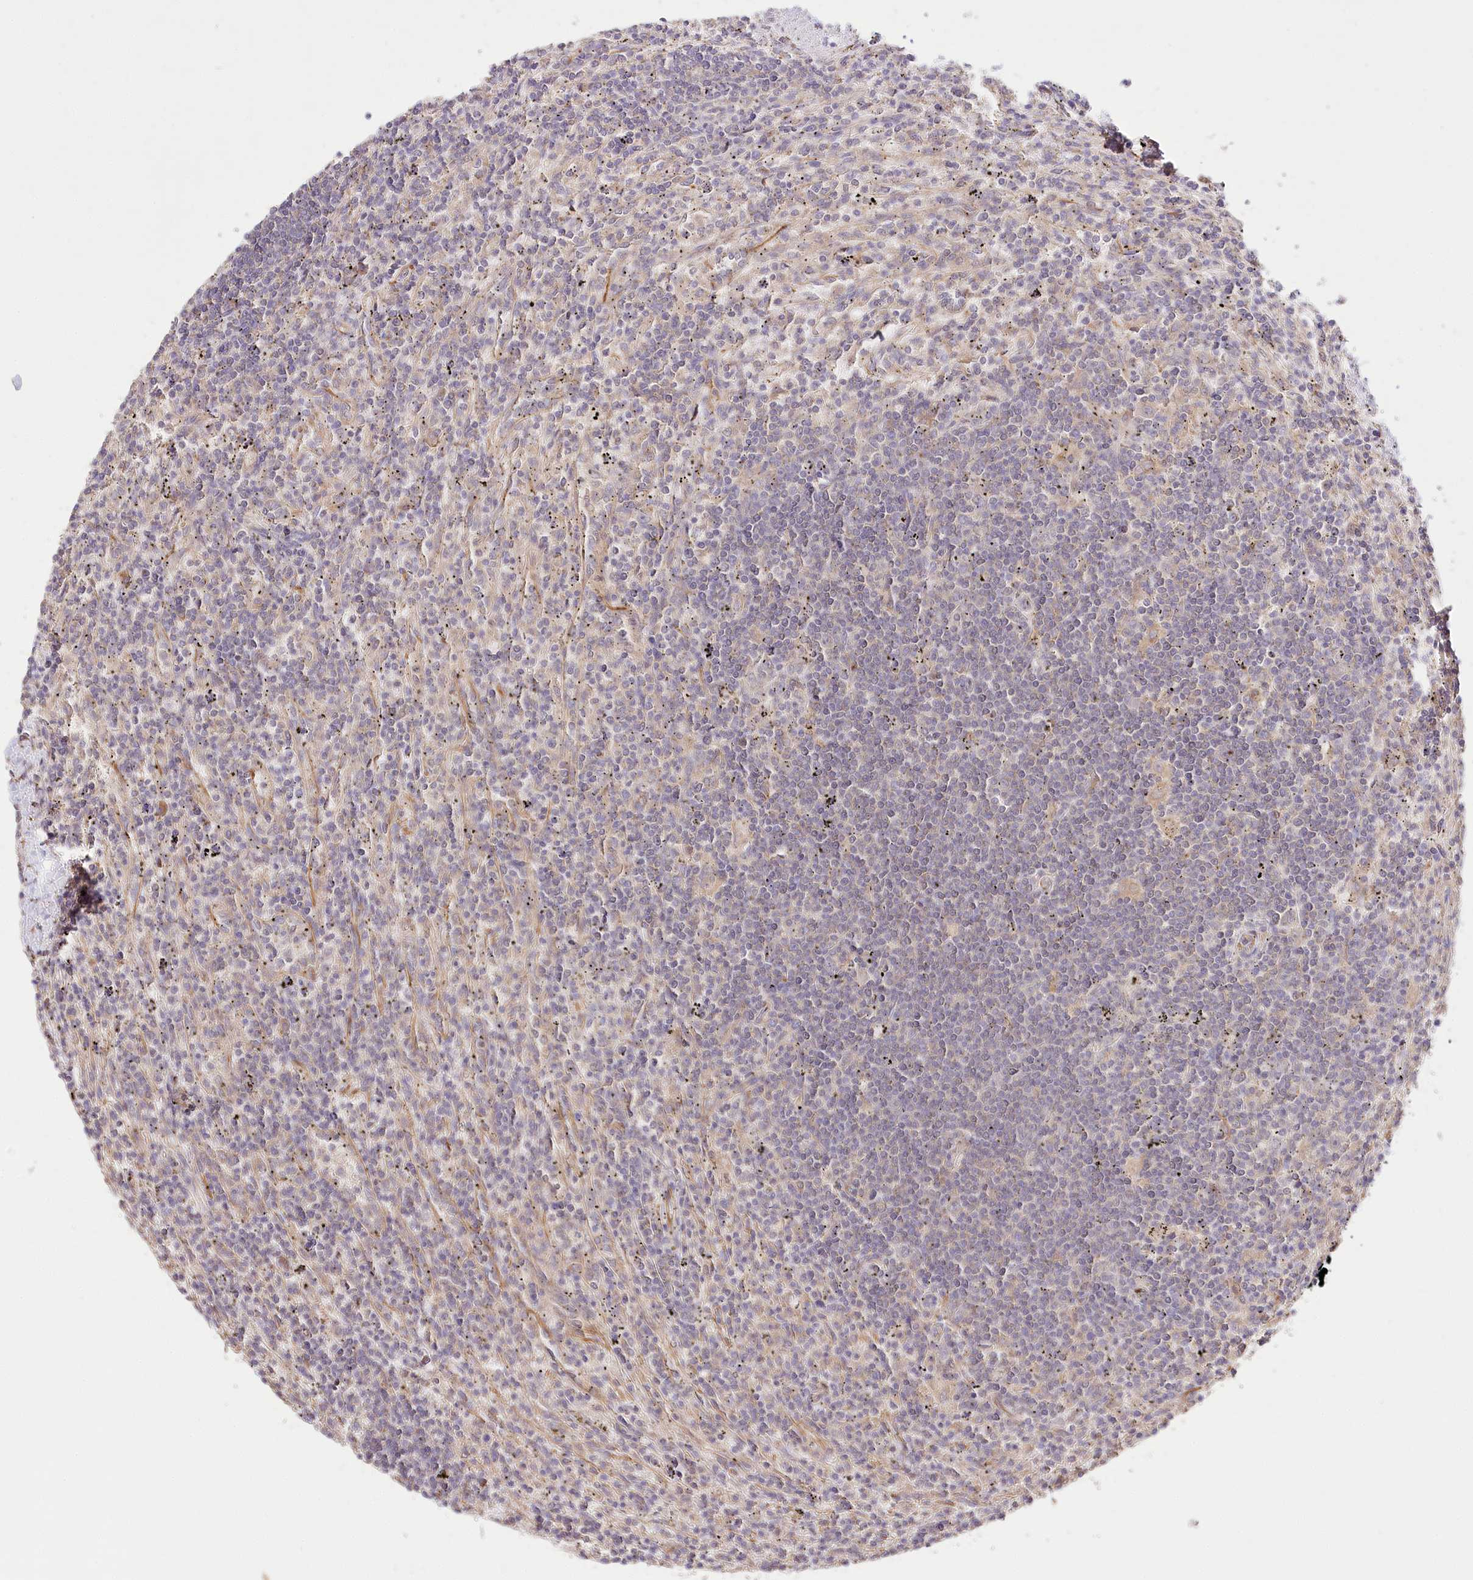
{"staining": {"intensity": "weak", "quantity": "25%-75%", "location": "cytoplasmic/membranous"}, "tissue": "lymphoma", "cell_type": "Tumor cells", "image_type": "cancer", "snomed": [{"axis": "morphology", "description": "Malignant lymphoma, non-Hodgkin's type, Low grade"}, {"axis": "topography", "description": "Spleen"}], "caption": "An immunohistochemistry (IHC) histopathology image of neoplastic tissue is shown. Protein staining in brown labels weak cytoplasmic/membranous positivity in lymphoma within tumor cells.", "gene": "DMXL1", "patient": {"sex": "male", "age": 76}}